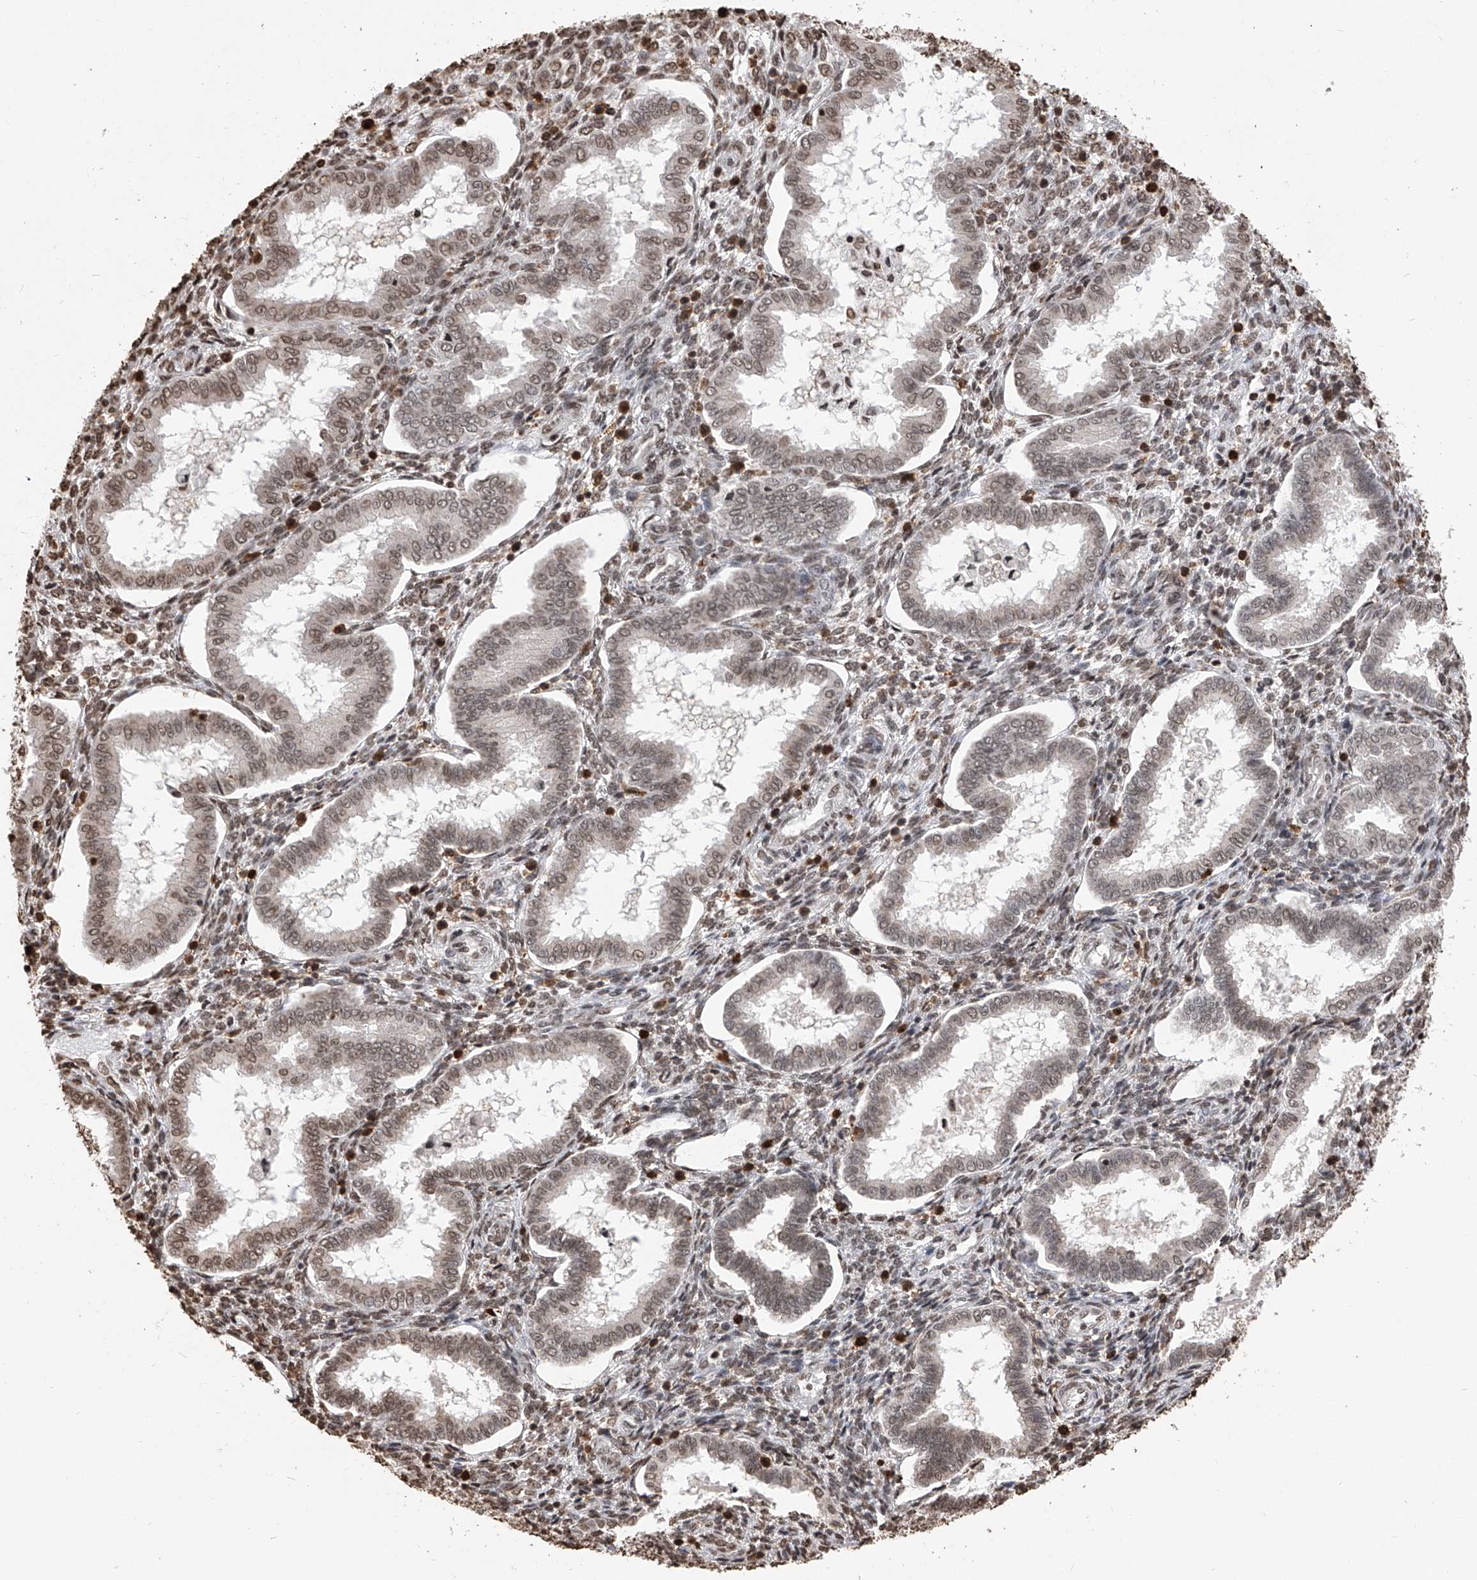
{"staining": {"intensity": "weak", "quantity": "25%-75%", "location": "nuclear"}, "tissue": "endometrium", "cell_type": "Cells in endometrial stroma", "image_type": "normal", "snomed": [{"axis": "morphology", "description": "Normal tissue, NOS"}, {"axis": "topography", "description": "Endometrium"}], "caption": "DAB immunohistochemical staining of unremarkable endometrium shows weak nuclear protein staining in approximately 25%-75% of cells in endometrial stroma.", "gene": "CFAP410", "patient": {"sex": "female", "age": 24}}